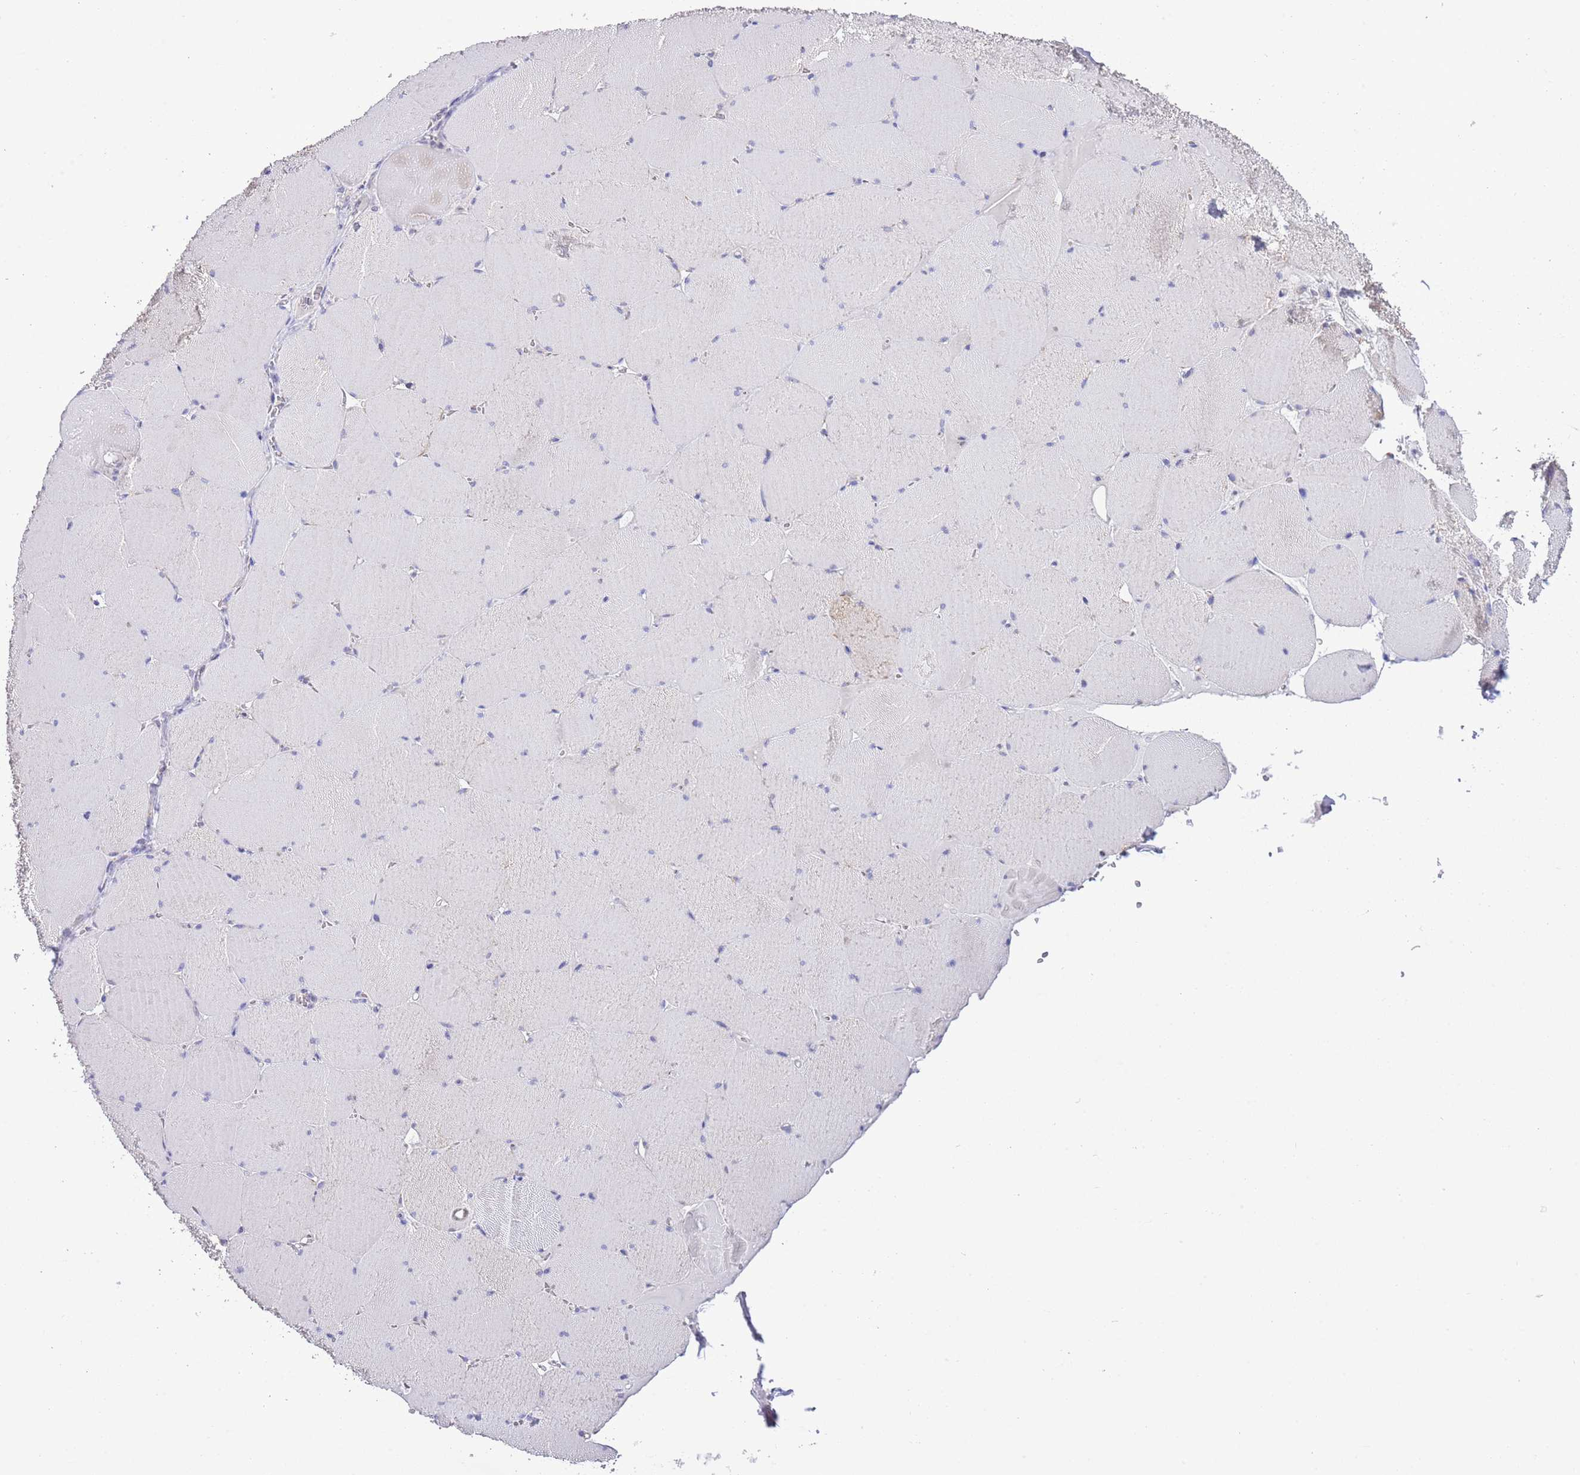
{"staining": {"intensity": "weak", "quantity": "<25%", "location": "cytoplasmic/membranous"}, "tissue": "skeletal muscle", "cell_type": "Myocytes", "image_type": "normal", "snomed": [{"axis": "morphology", "description": "Normal tissue, NOS"}, {"axis": "topography", "description": "Skeletal muscle"}, {"axis": "topography", "description": "Head-Neck"}], "caption": "IHC of normal skeletal muscle displays no positivity in myocytes. (Stains: DAB (3,3'-diaminobenzidine) IHC with hematoxylin counter stain, Microscopy: brightfield microscopy at high magnification).", "gene": "TEKTIP1", "patient": {"sex": "male", "age": 66}}